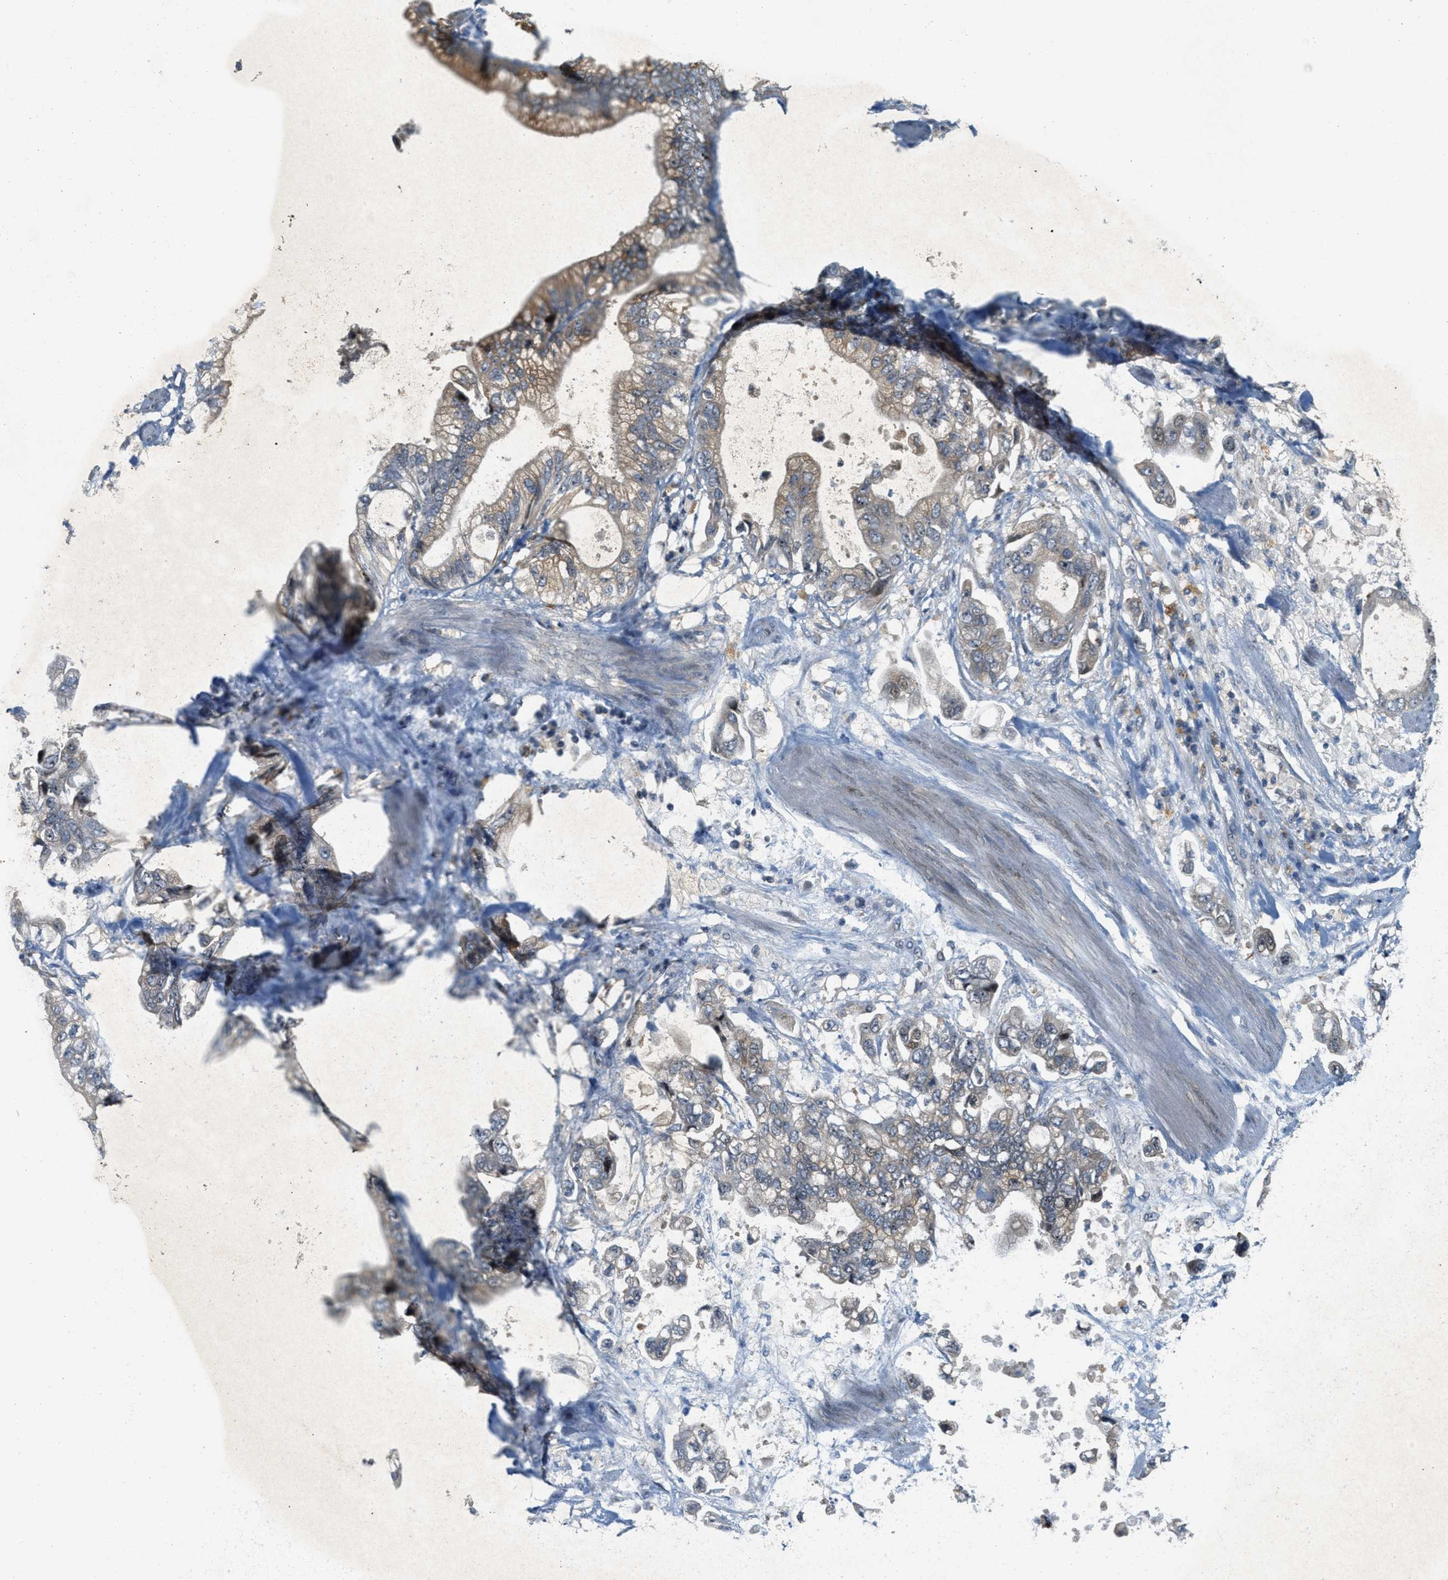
{"staining": {"intensity": "weak", "quantity": "<25%", "location": "cytoplasmic/membranous"}, "tissue": "stomach cancer", "cell_type": "Tumor cells", "image_type": "cancer", "snomed": [{"axis": "morphology", "description": "Normal tissue, NOS"}, {"axis": "morphology", "description": "Adenocarcinoma, NOS"}, {"axis": "topography", "description": "Stomach"}], "caption": "Tumor cells are negative for protein expression in human stomach cancer.", "gene": "SIGMAR1", "patient": {"sex": "male", "age": 62}}